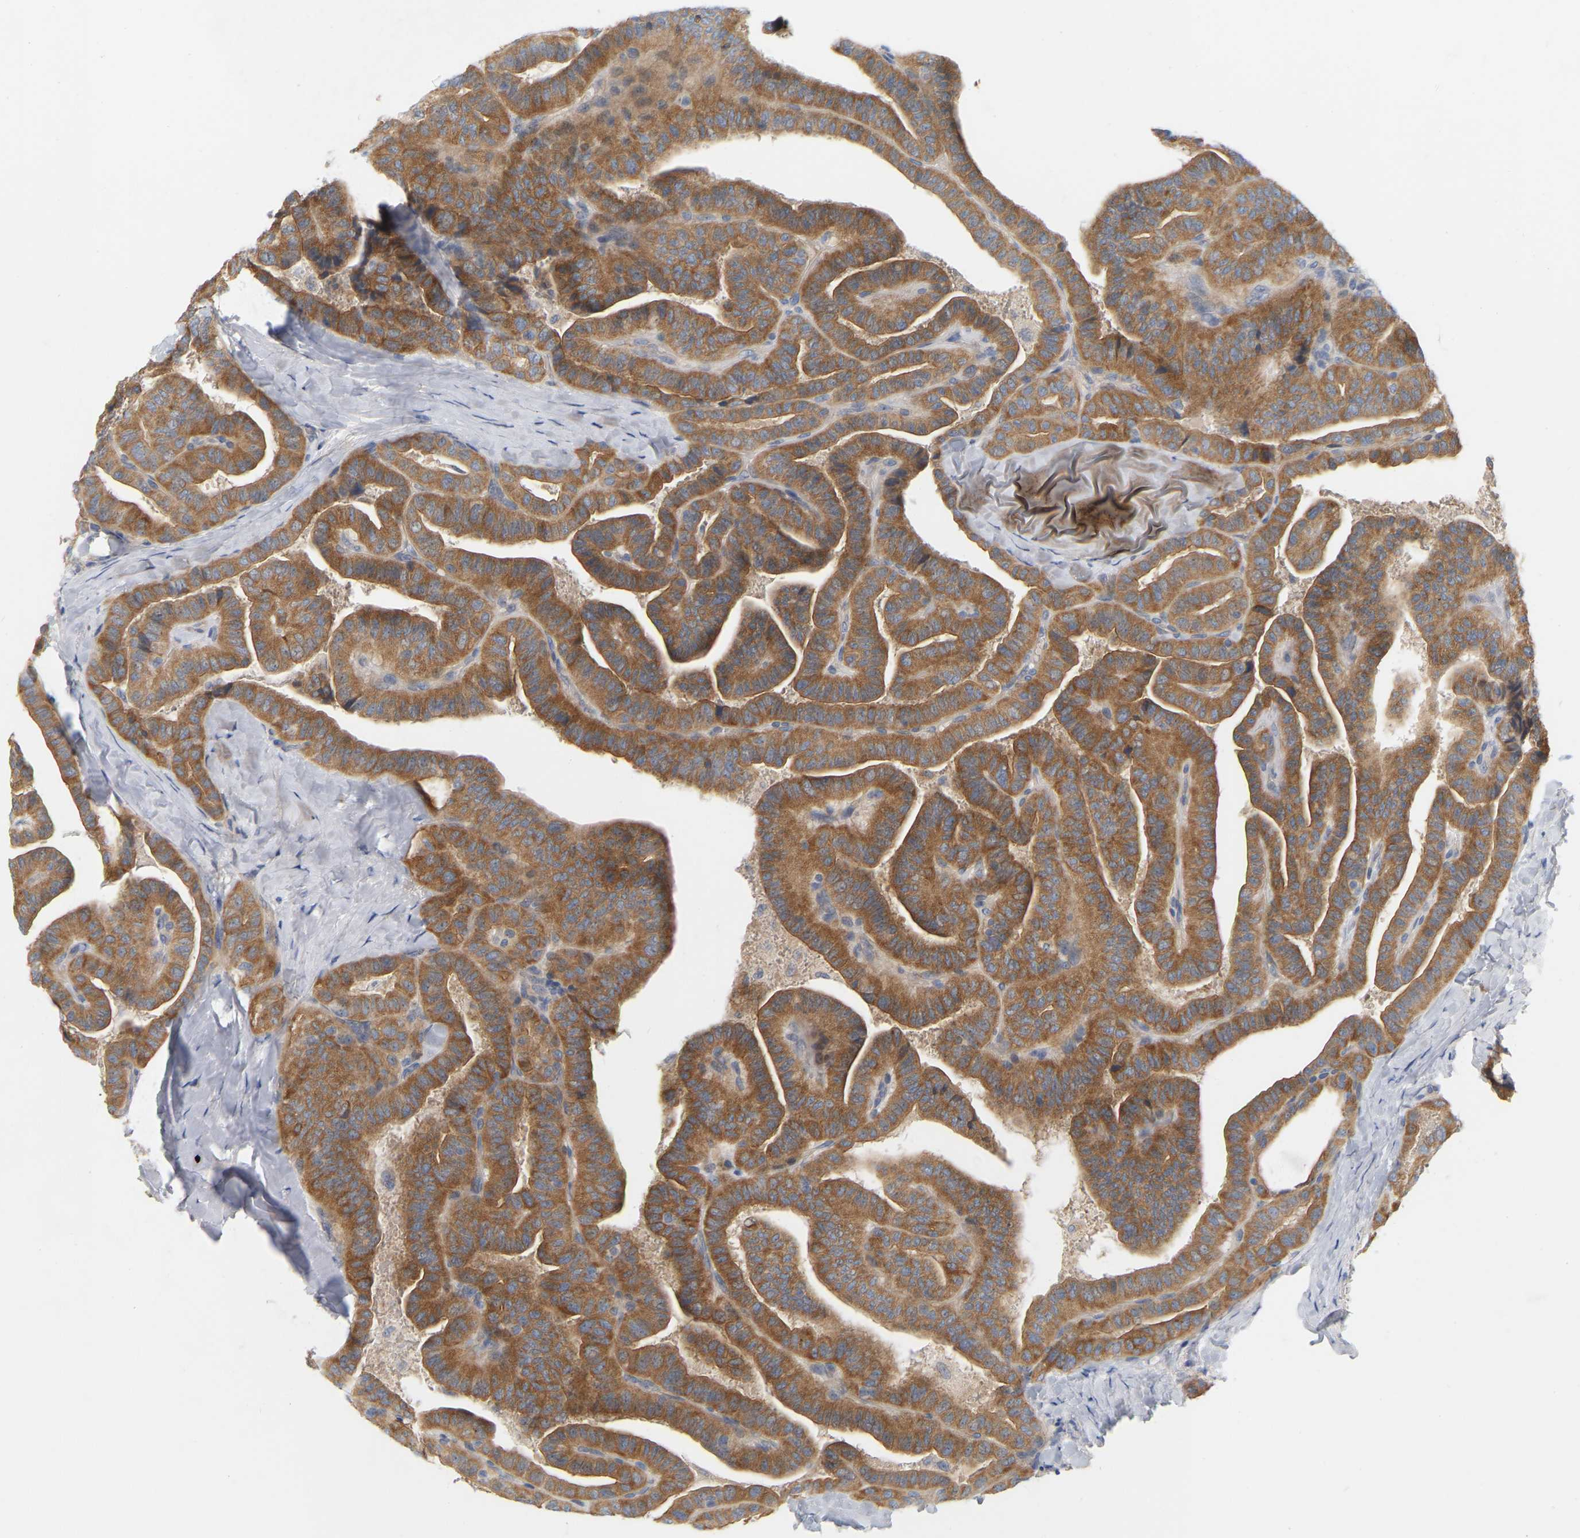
{"staining": {"intensity": "strong", "quantity": ">75%", "location": "cytoplasmic/membranous"}, "tissue": "thyroid cancer", "cell_type": "Tumor cells", "image_type": "cancer", "snomed": [{"axis": "morphology", "description": "Papillary adenocarcinoma, NOS"}, {"axis": "topography", "description": "Thyroid gland"}], "caption": "Thyroid cancer stained for a protein demonstrates strong cytoplasmic/membranous positivity in tumor cells.", "gene": "MINDY4", "patient": {"sex": "male", "age": 77}}